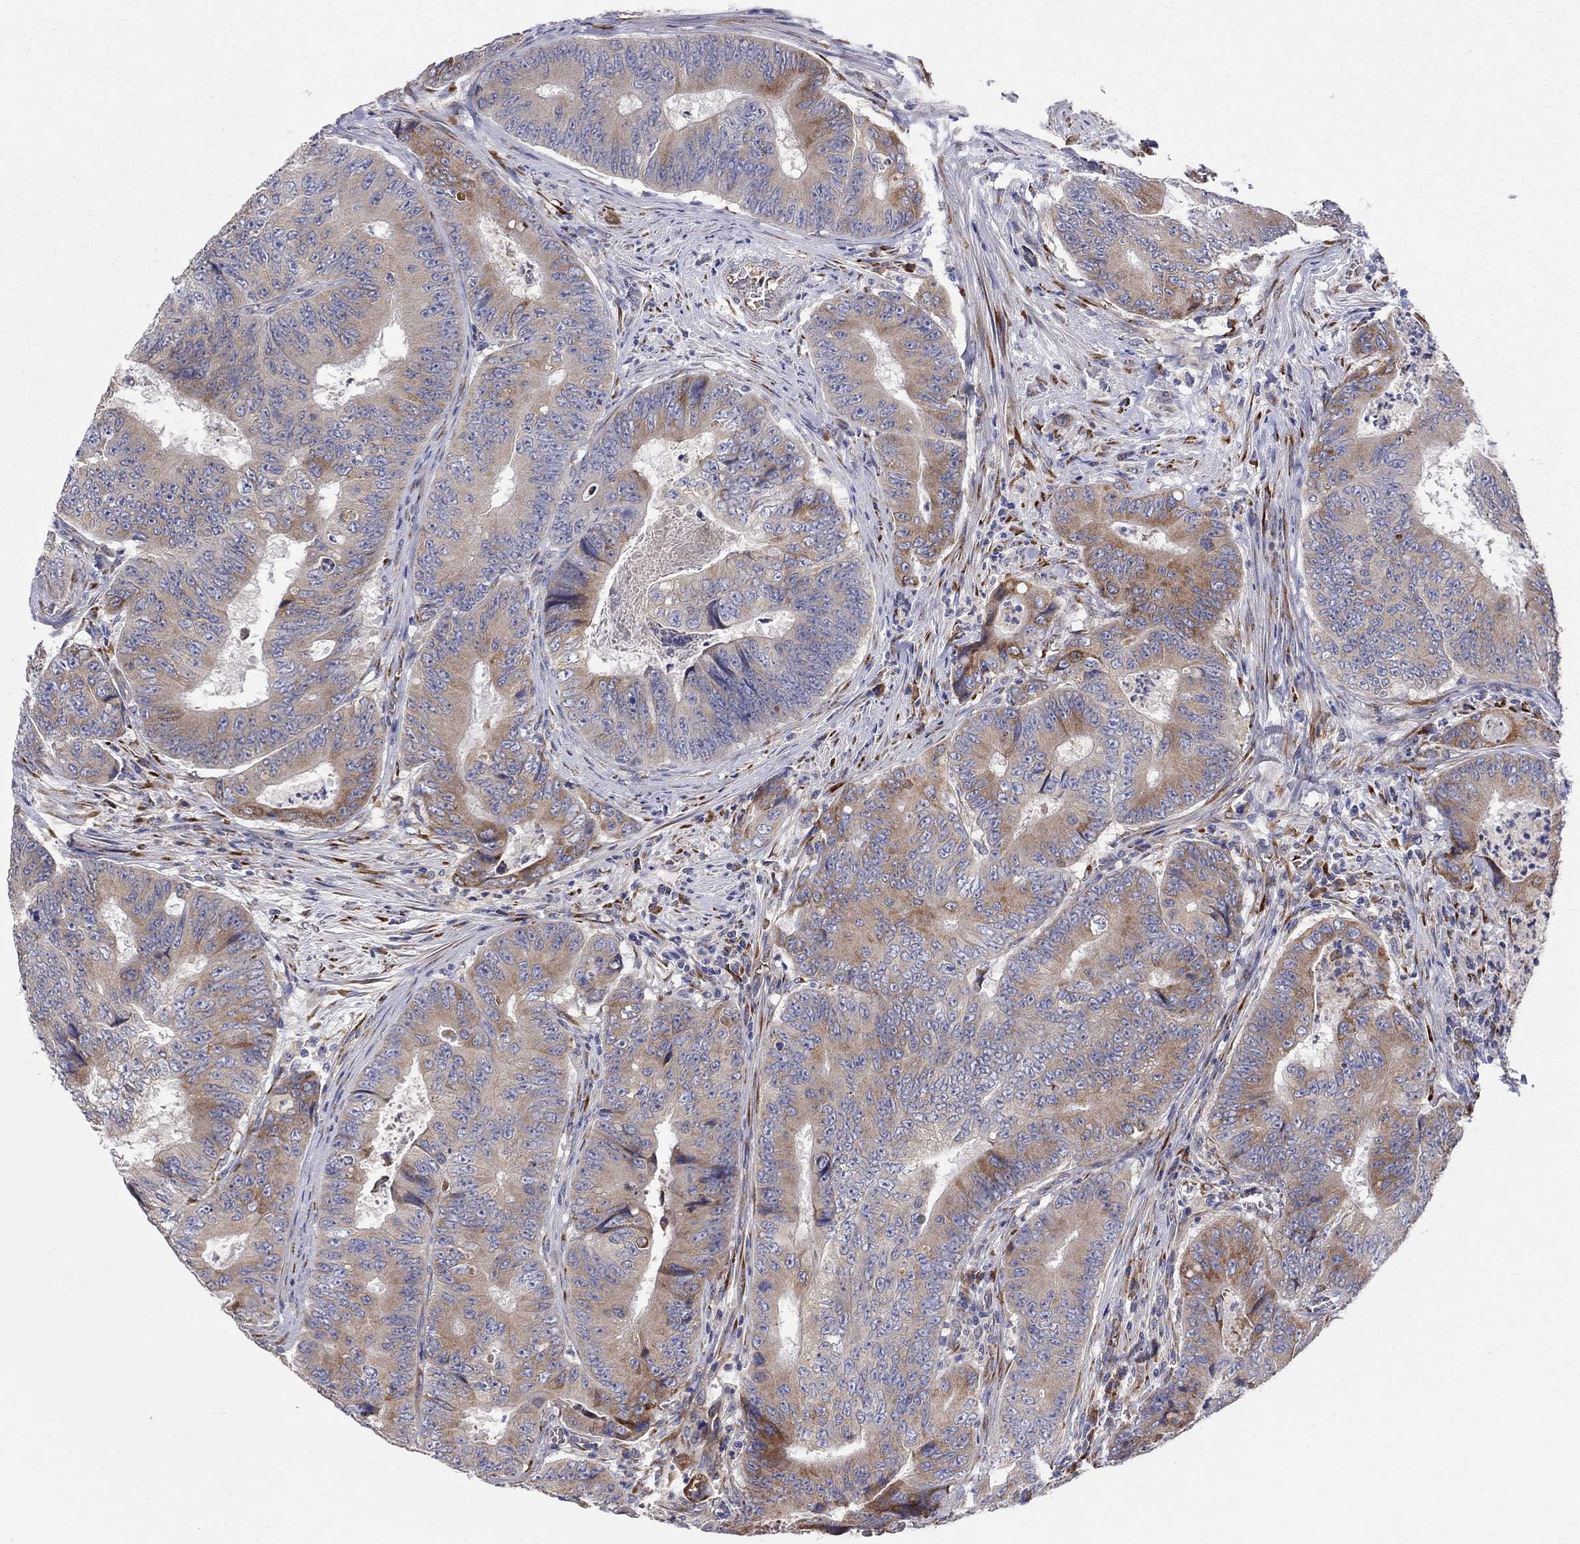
{"staining": {"intensity": "moderate", "quantity": ">75%", "location": "cytoplasmic/membranous"}, "tissue": "colorectal cancer", "cell_type": "Tumor cells", "image_type": "cancer", "snomed": [{"axis": "morphology", "description": "Adenocarcinoma, NOS"}, {"axis": "topography", "description": "Colon"}], "caption": "Immunohistochemistry image of adenocarcinoma (colorectal) stained for a protein (brown), which shows medium levels of moderate cytoplasmic/membranous positivity in about >75% of tumor cells.", "gene": "CASTOR1", "patient": {"sex": "female", "age": 48}}